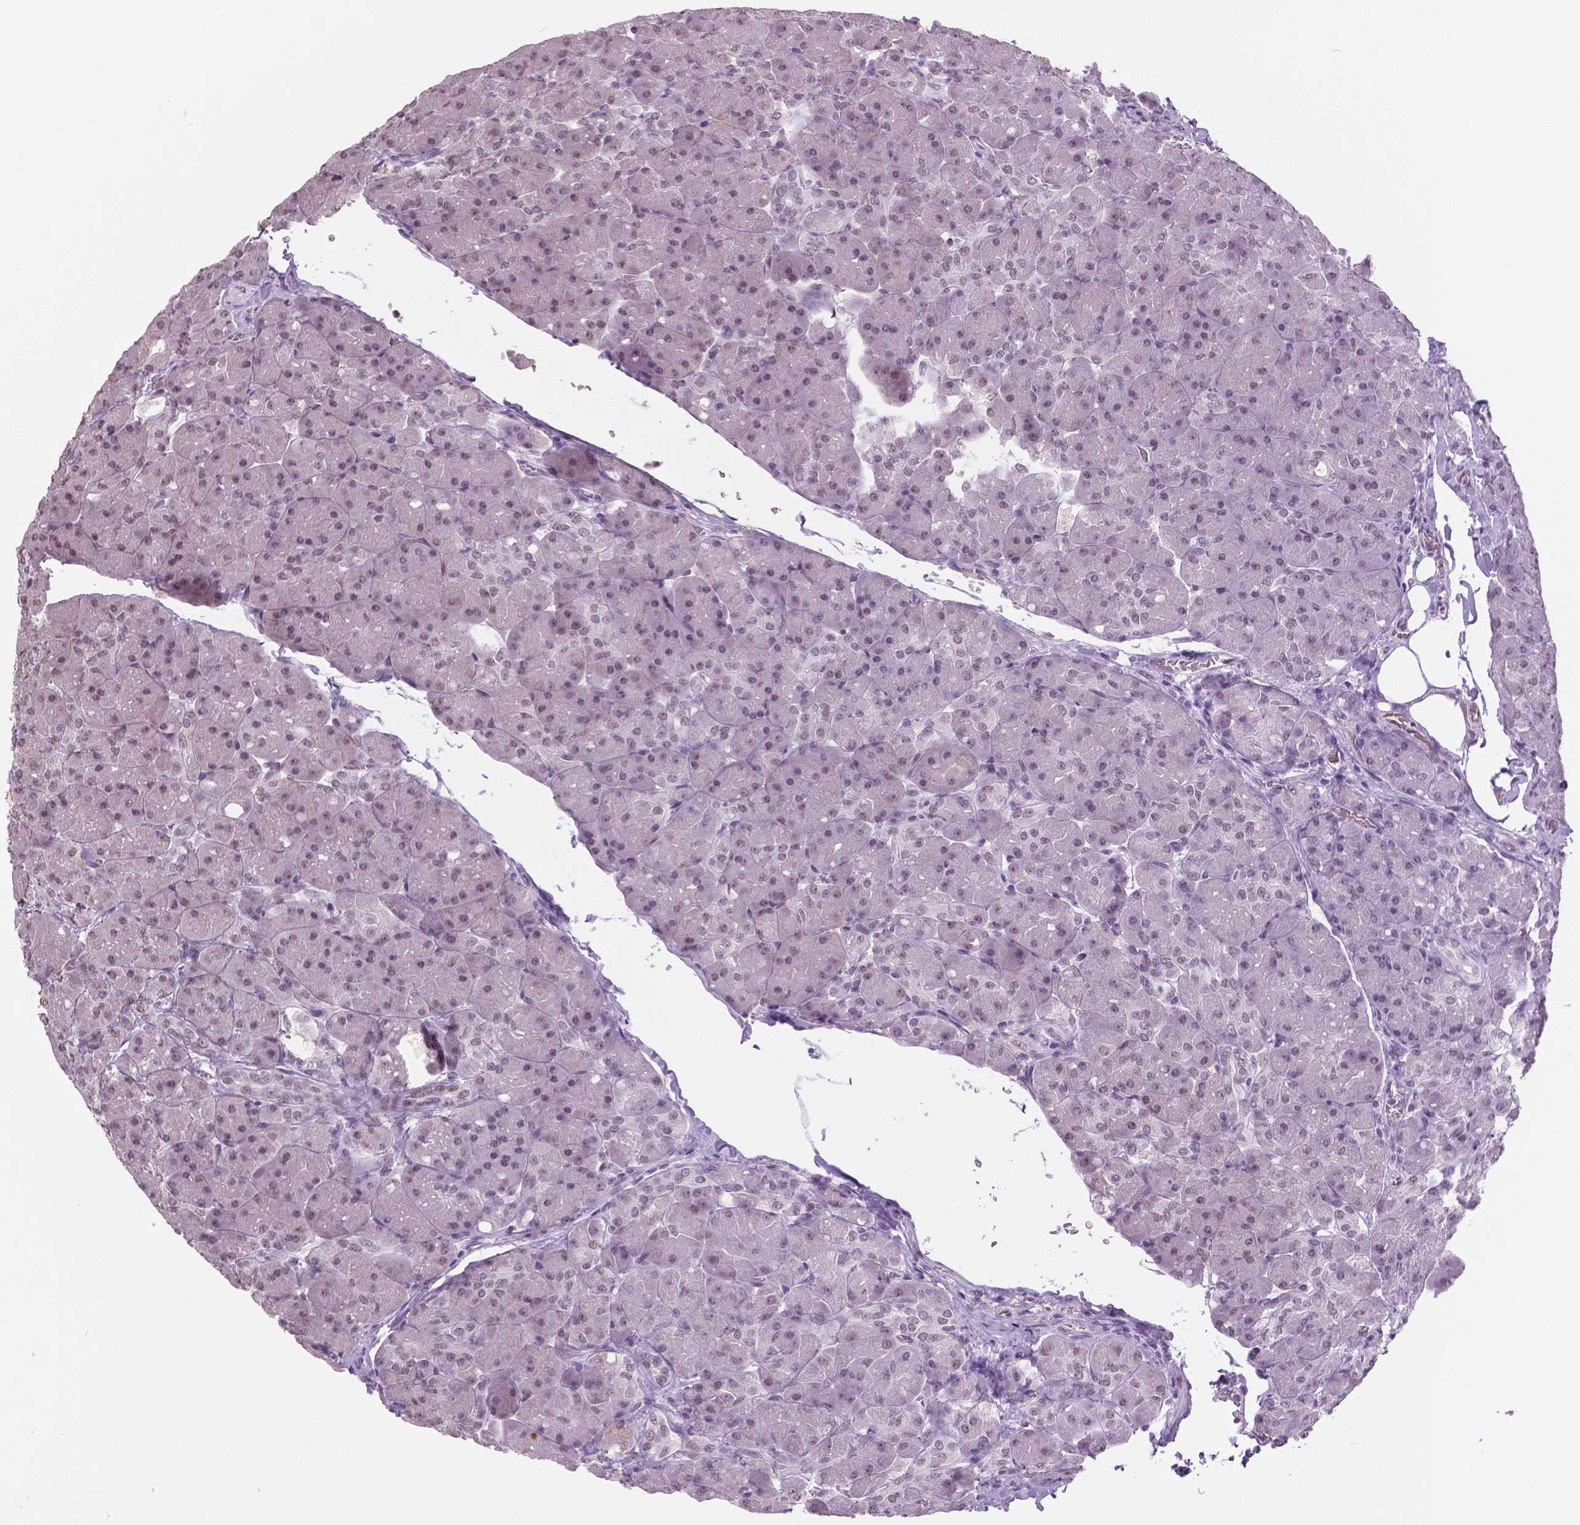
{"staining": {"intensity": "weak", "quantity": "<25%", "location": "nuclear"}, "tissue": "pancreas", "cell_type": "Exocrine glandular cells", "image_type": "normal", "snomed": [{"axis": "morphology", "description": "Normal tissue, NOS"}, {"axis": "topography", "description": "Pancreas"}], "caption": "Micrograph shows no protein positivity in exocrine glandular cells of normal pancreas.", "gene": "IGF2BP1", "patient": {"sex": "male", "age": 55}}